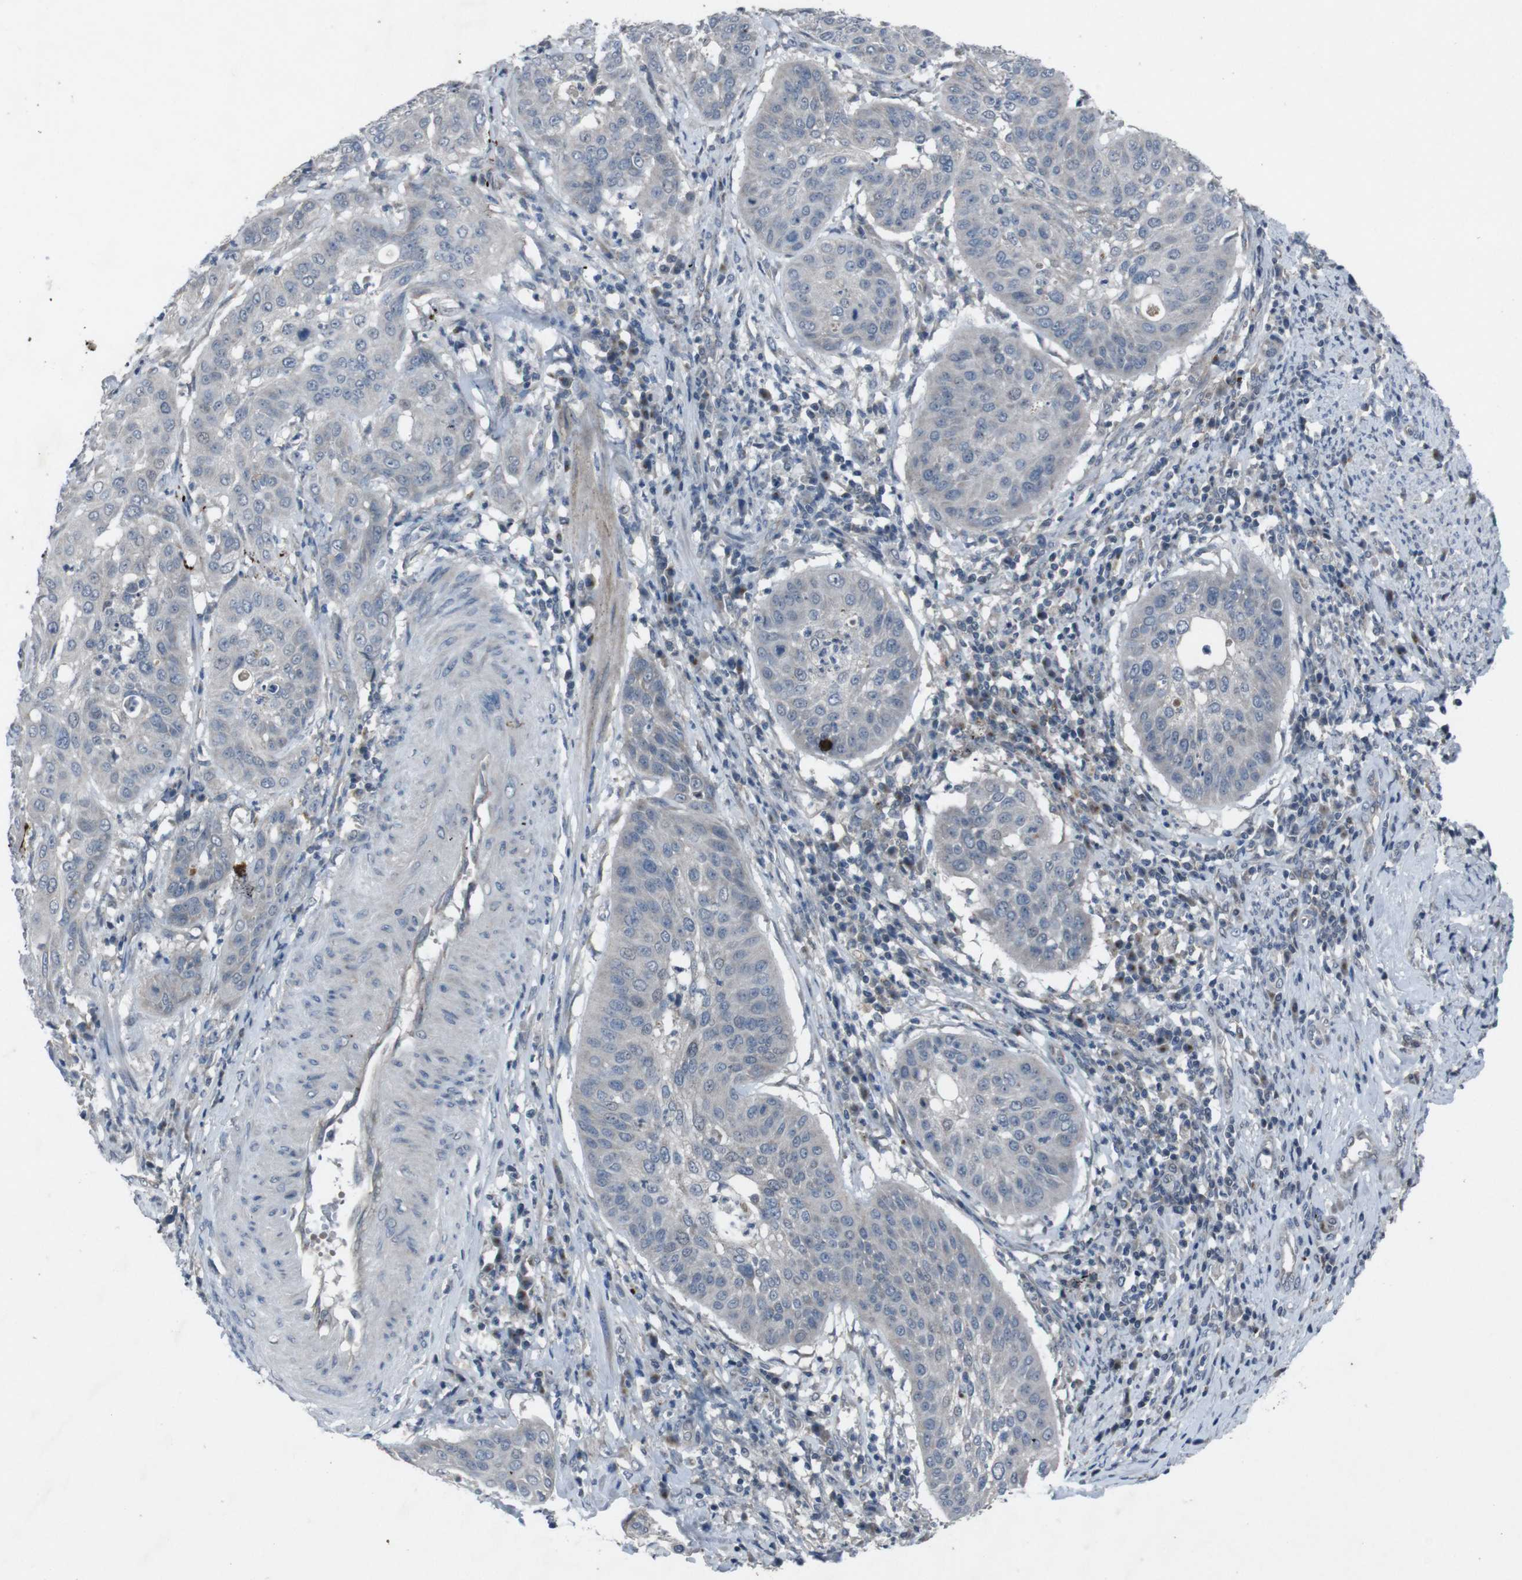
{"staining": {"intensity": "negative", "quantity": "none", "location": "none"}, "tissue": "cervical cancer", "cell_type": "Tumor cells", "image_type": "cancer", "snomed": [{"axis": "morphology", "description": "Normal tissue, NOS"}, {"axis": "morphology", "description": "Squamous cell carcinoma, NOS"}, {"axis": "topography", "description": "Cervix"}], "caption": "IHC photomicrograph of human cervical squamous cell carcinoma stained for a protein (brown), which reveals no positivity in tumor cells.", "gene": "EFNA5", "patient": {"sex": "female", "age": 39}}